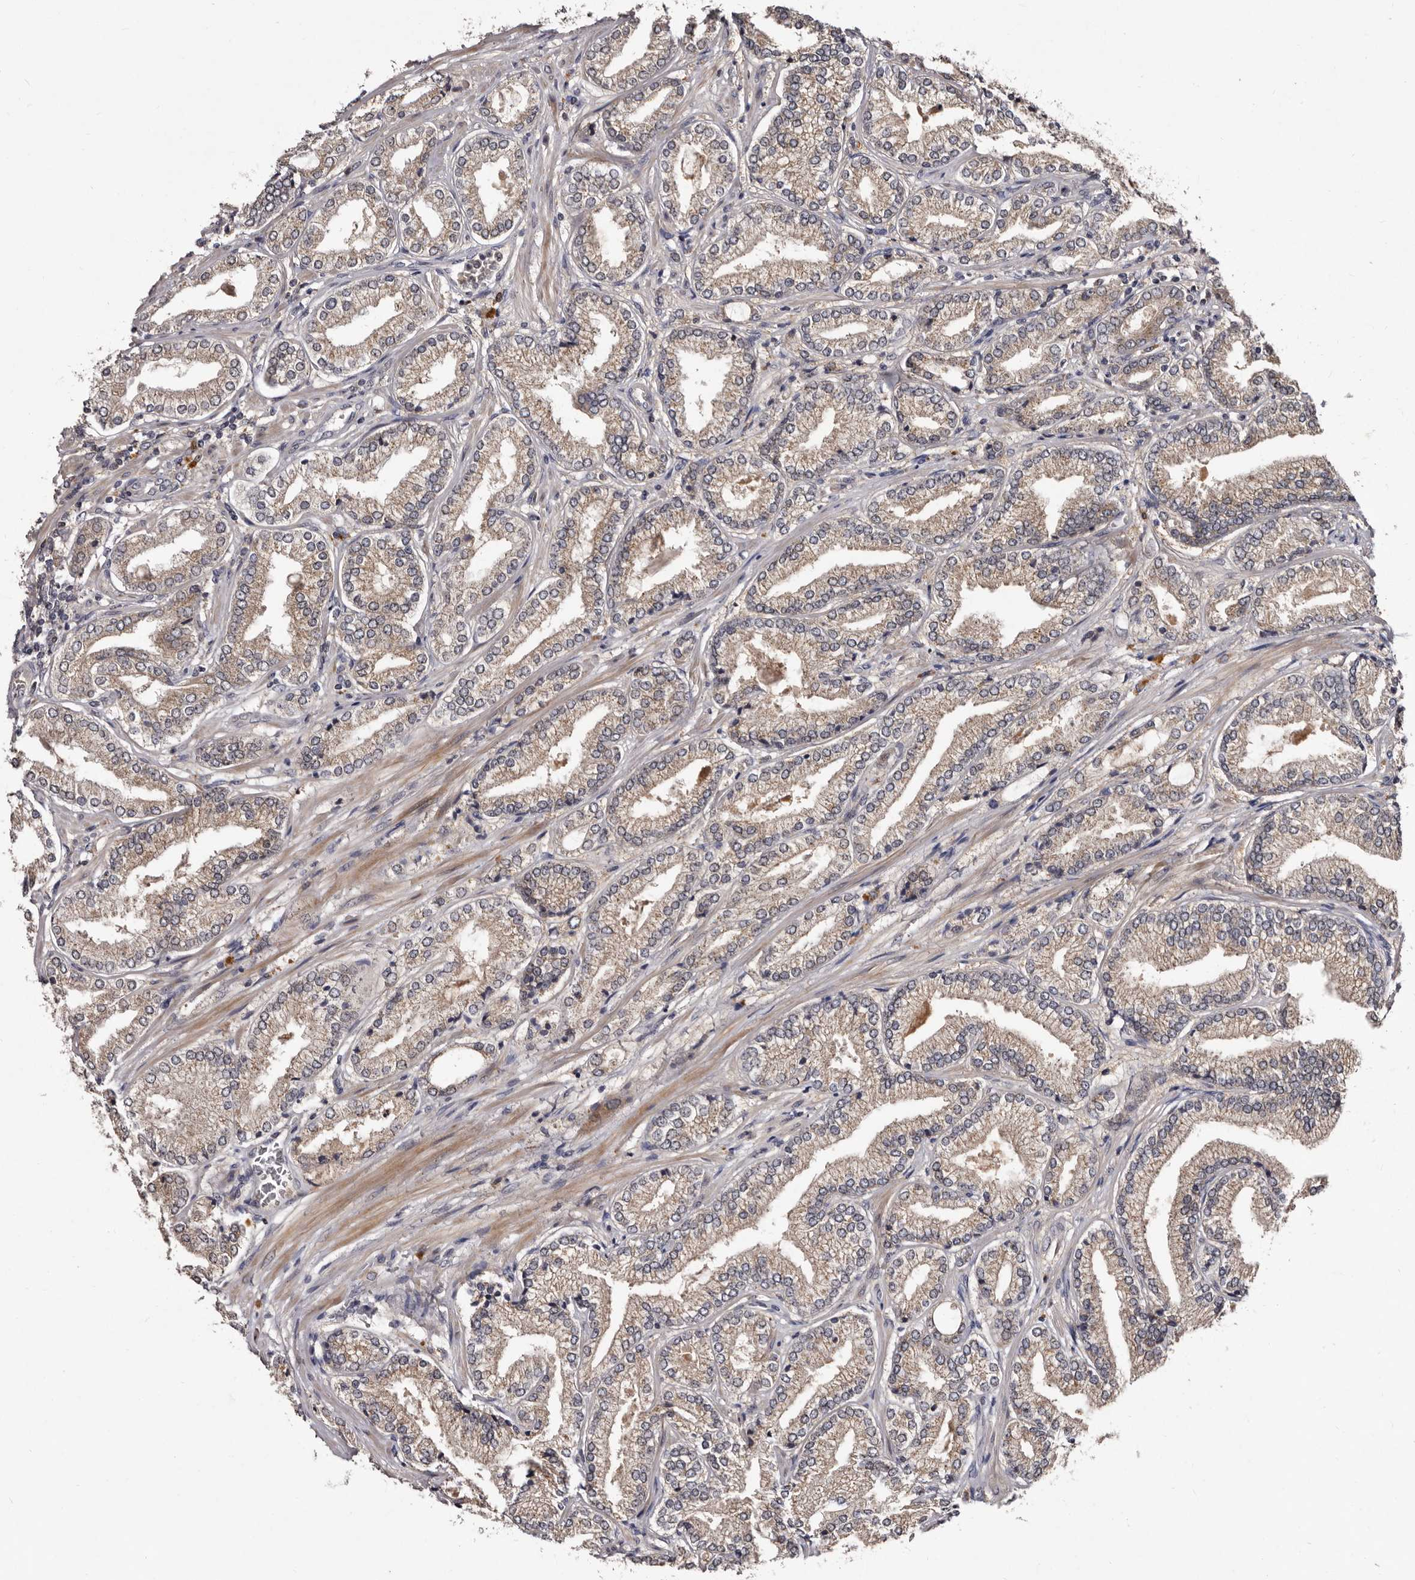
{"staining": {"intensity": "weak", "quantity": ">75%", "location": "cytoplasmic/membranous"}, "tissue": "prostate cancer", "cell_type": "Tumor cells", "image_type": "cancer", "snomed": [{"axis": "morphology", "description": "Adenocarcinoma, Low grade"}, {"axis": "topography", "description": "Prostate"}], "caption": "Human prostate cancer (low-grade adenocarcinoma) stained for a protein (brown) demonstrates weak cytoplasmic/membranous positive positivity in approximately >75% of tumor cells.", "gene": "DNPH1", "patient": {"sex": "male", "age": 62}}